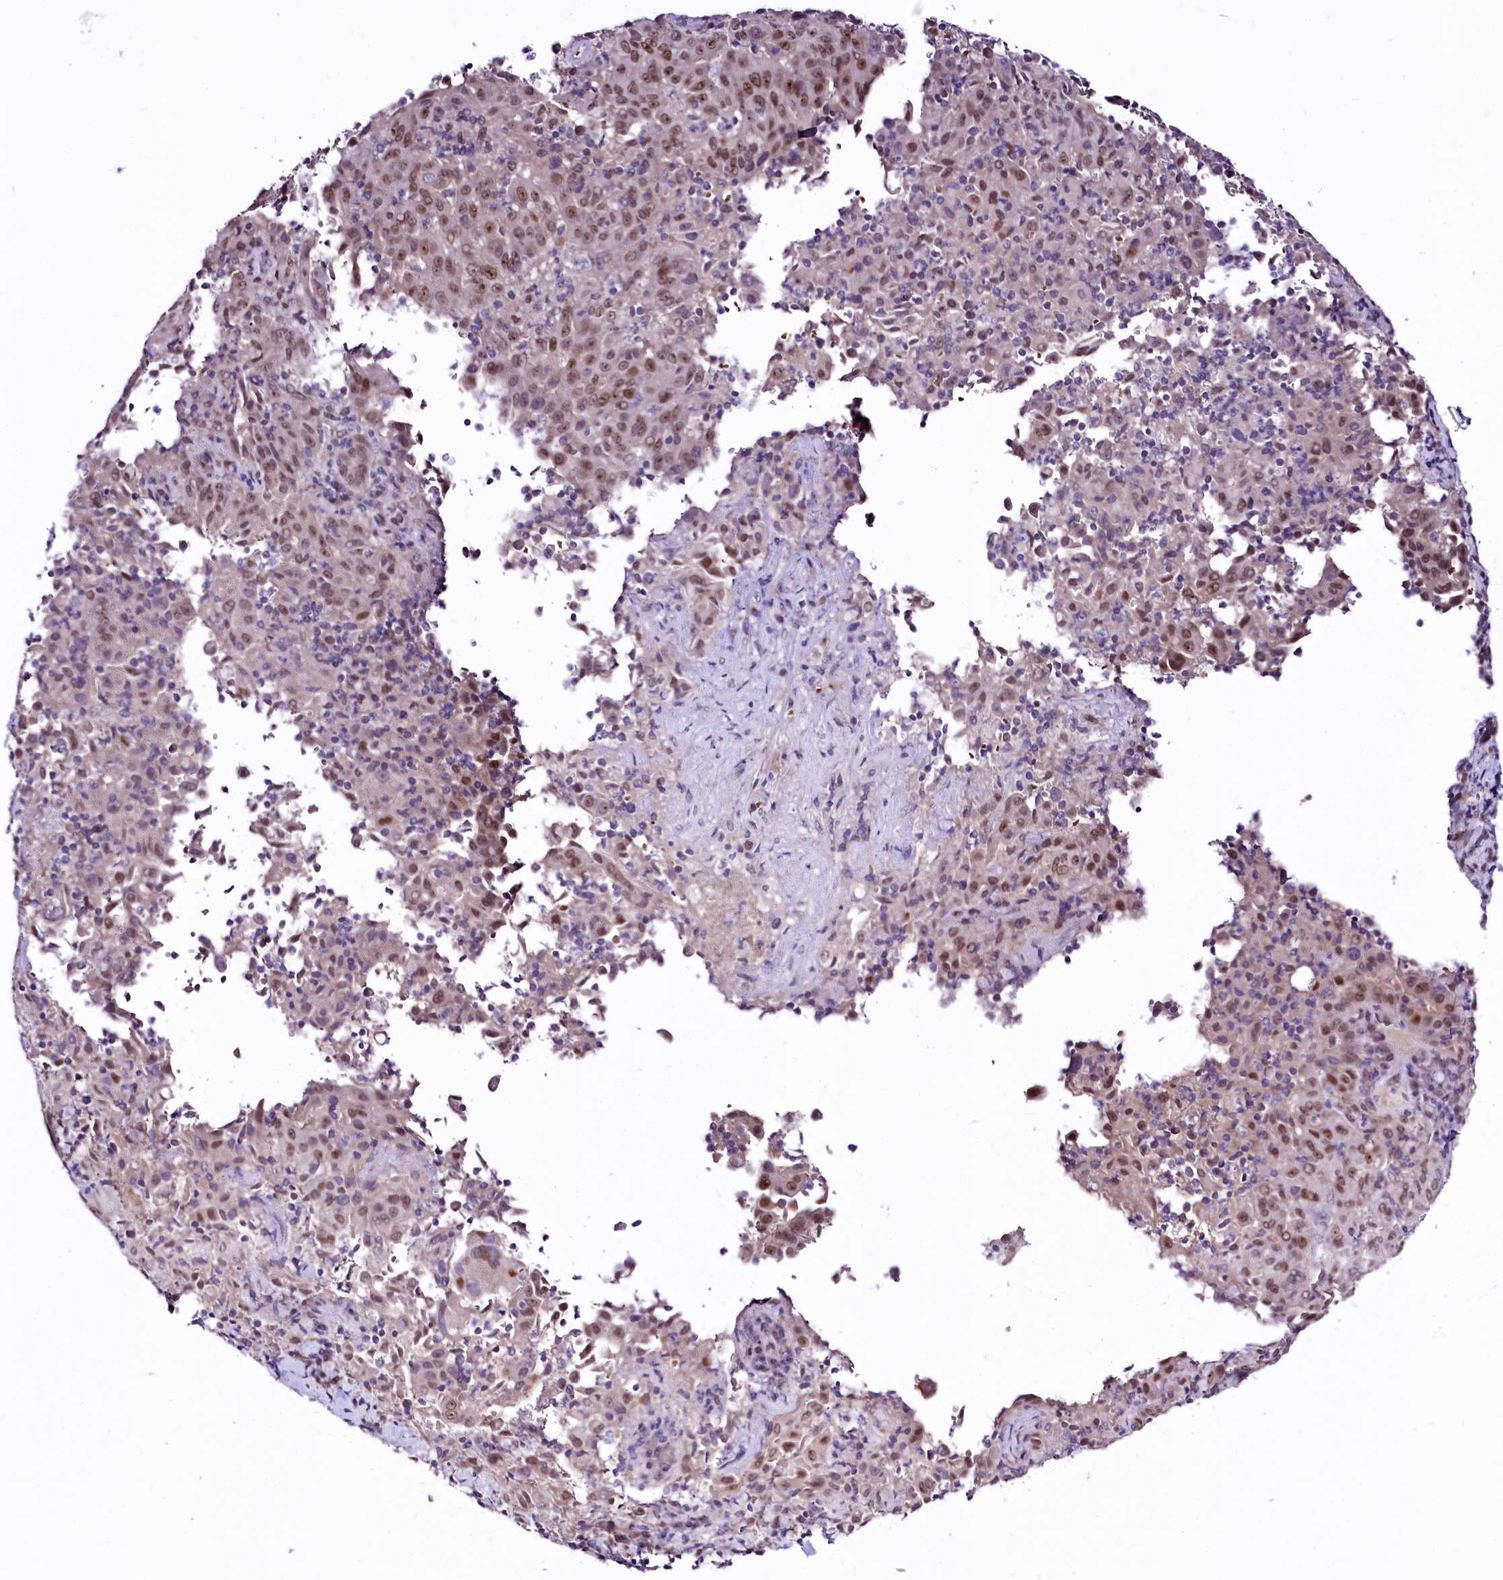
{"staining": {"intensity": "moderate", "quantity": ">75%", "location": "nuclear"}, "tissue": "pancreatic cancer", "cell_type": "Tumor cells", "image_type": "cancer", "snomed": [{"axis": "morphology", "description": "Adenocarcinoma, NOS"}, {"axis": "topography", "description": "Pancreas"}], "caption": "An immunohistochemistry (IHC) histopathology image of tumor tissue is shown. Protein staining in brown shows moderate nuclear positivity in pancreatic cancer (adenocarcinoma) within tumor cells.", "gene": "LEUTX", "patient": {"sex": "male", "age": 63}}